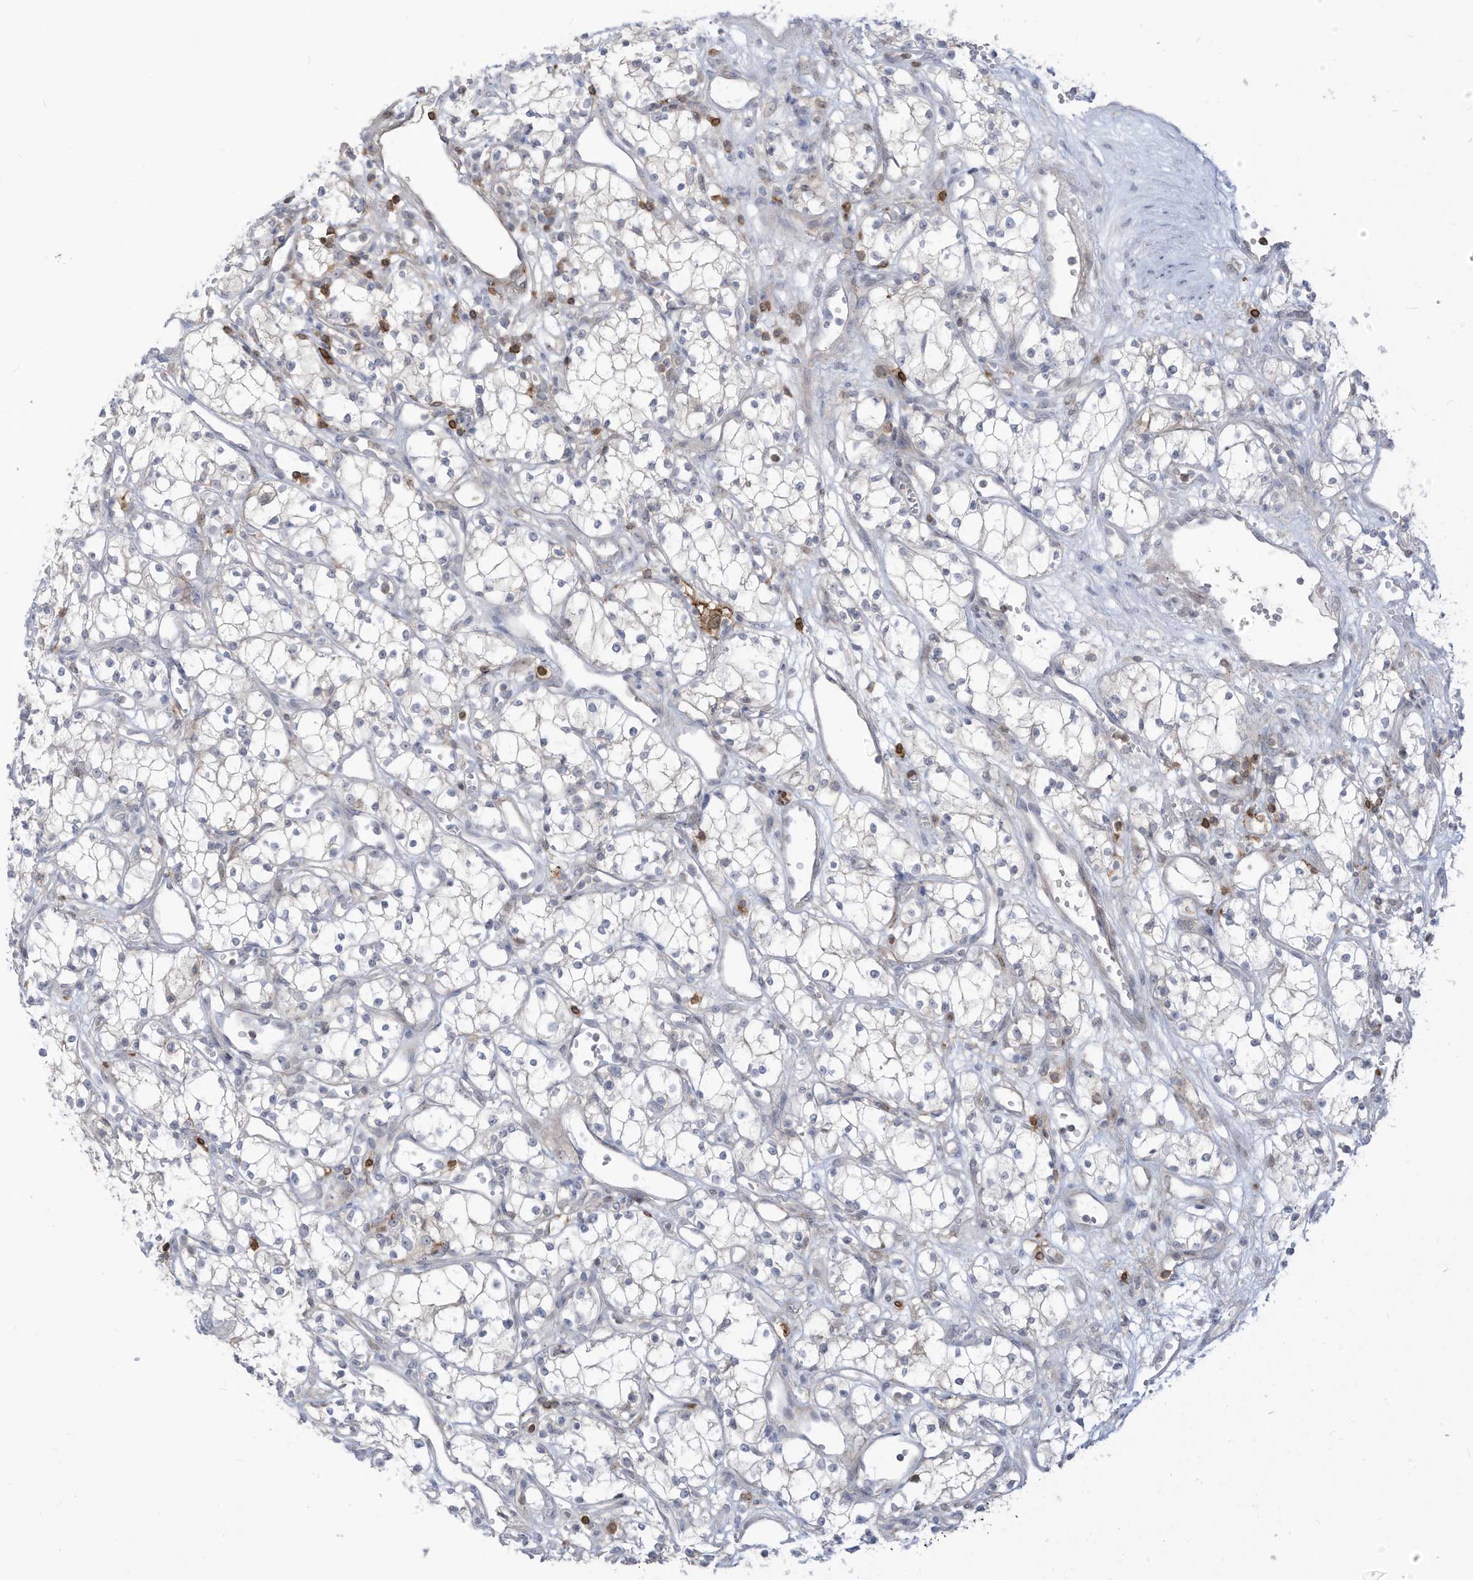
{"staining": {"intensity": "negative", "quantity": "none", "location": "none"}, "tissue": "renal cancer", "cell_type": "Tumor cells", "image_type": "cancer", "snomed": [{"axis": "morphology", "description": "Adenocarcinoma, NOS"}, {"axis": "topography", "description": "Kidney"}], "caption": "This histopathology image is of renal cancer (adenocarcinoma) stained with IHC to label a protein in brown with the nuclei are counter-stained blue. There is no positivity in tumor cells.", "gene": "NOTO", "patient": {"sex": "male", "age": 59}}